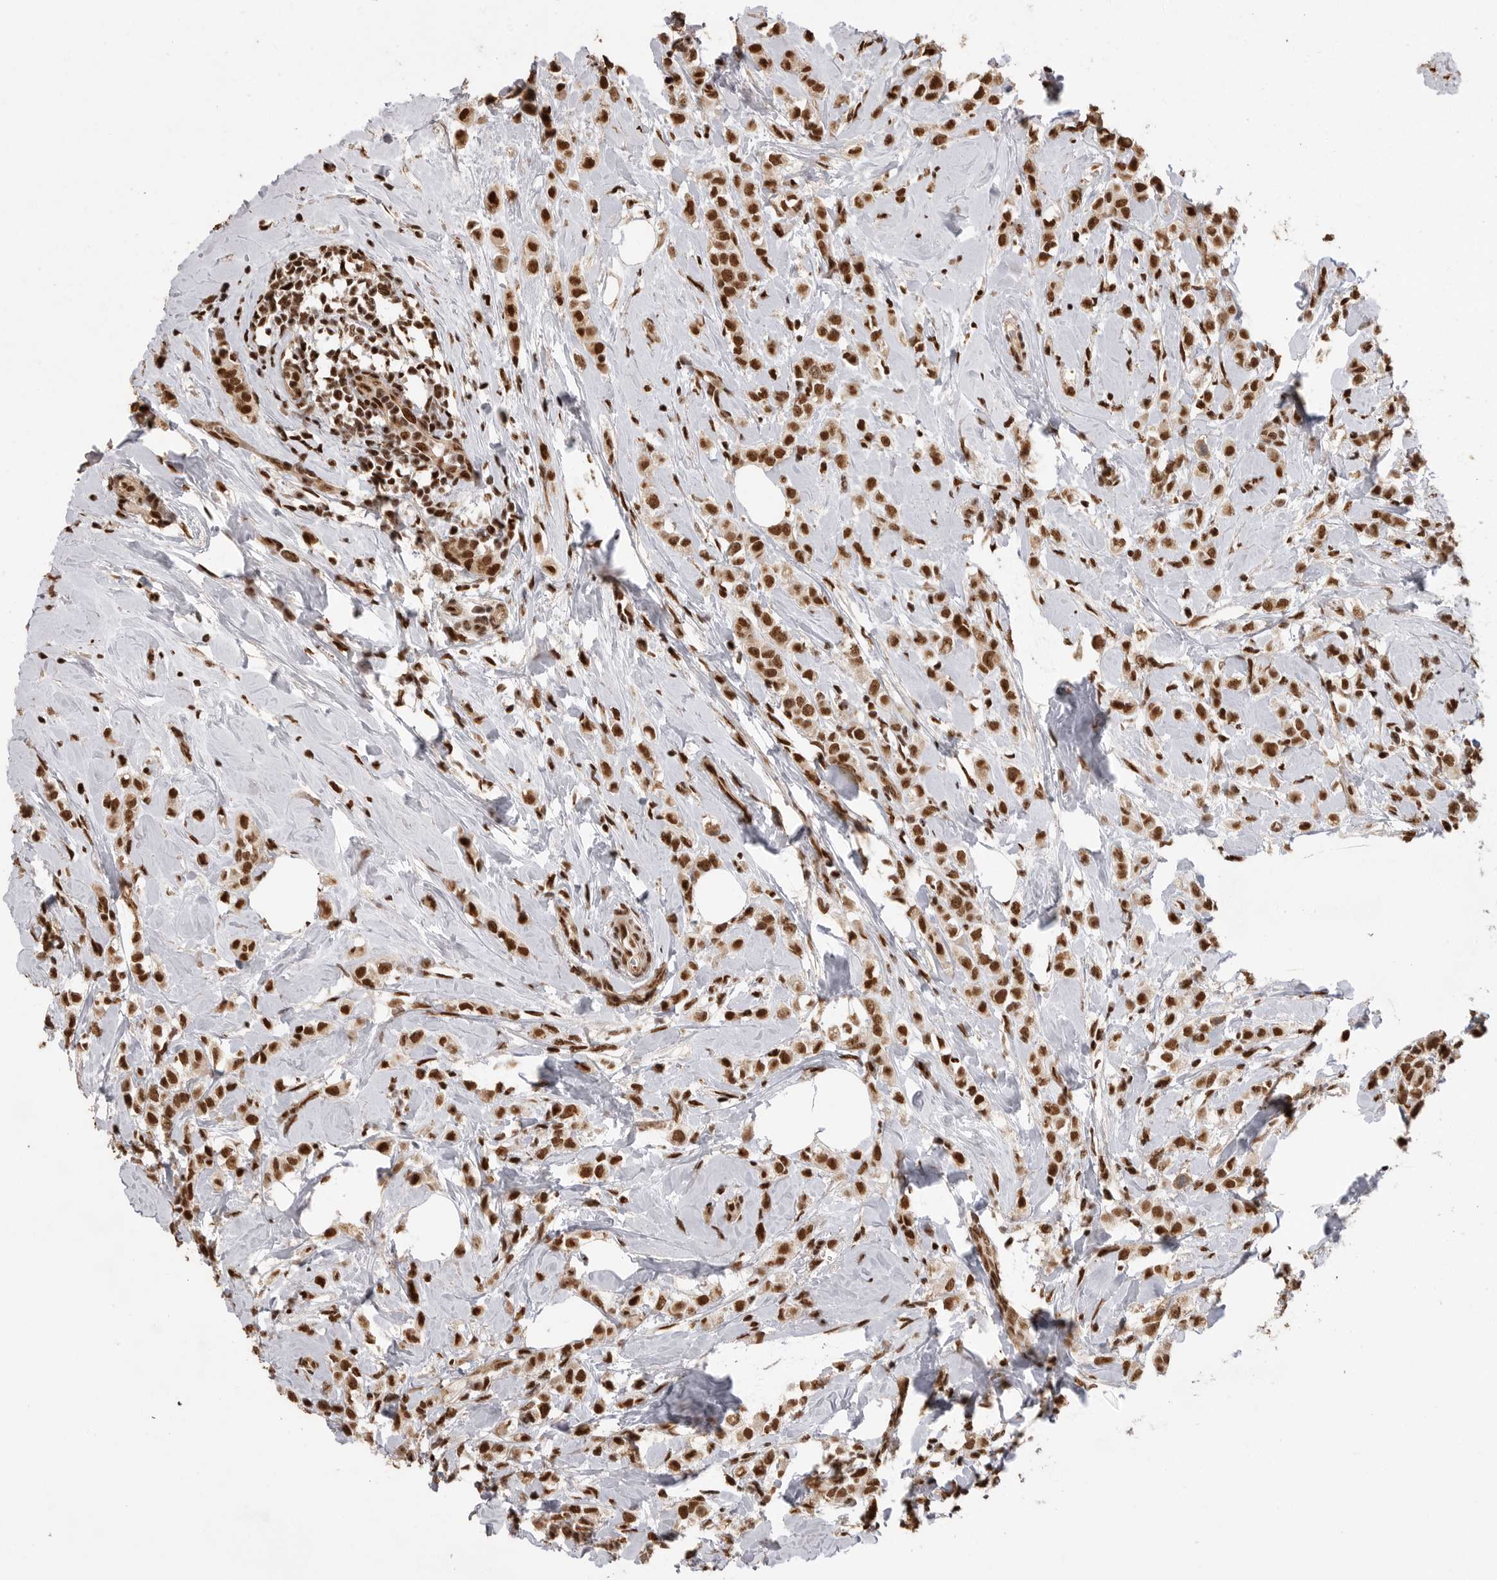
{"staining": {"intensity": "strong", "quantity": ">75%", "location": "nuclear"}, "tissue": "breast cancer", "cell_type": "Tumor cells", "image_type": "cancer", "snomed": [{"axis": "morphology", "description": "Lobular carcinoma"}, {"axis": "topography", "description": "Breast"}], "caption": "Protein analysis of breast cancer (lobular carcinoma) tissue shows strong nuclear positivity in approximately >75% of tumor cells.", "gene": "PPP1R8", "patient": {"sex": "female", "age": 47}}